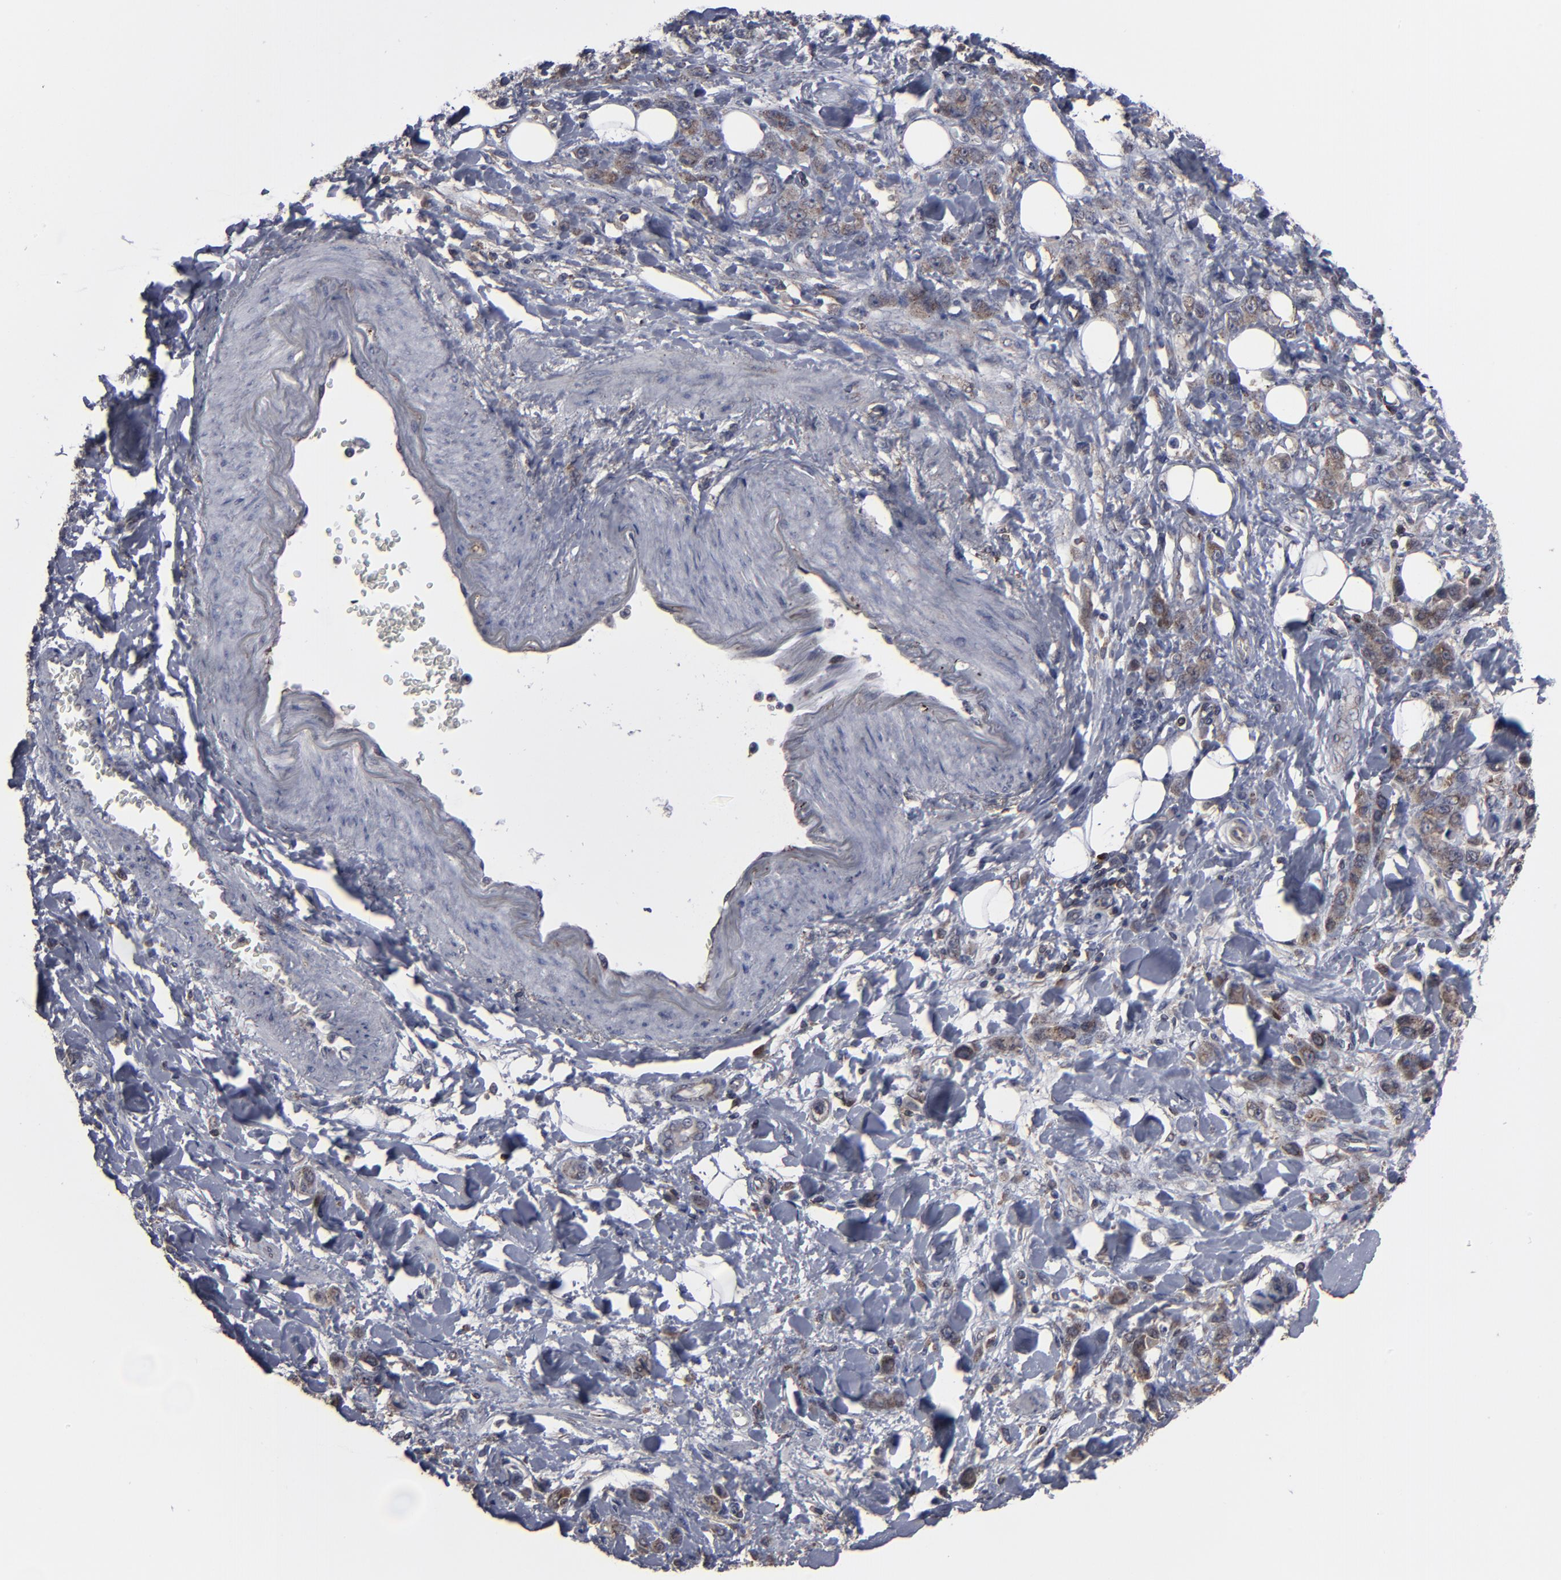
{"staining": {"intensity": "moderate", "quantity": ">75%", "location": "cytoplasmic/membranous"}, "tissue": "stomach cancer", "cell_type": "Tumor cells", "image_type": "cancer", "snomed": [{"axis": "morphology", "description": "Normal tissue, NOS"}, {"axis": "morphology", "description": "Adenocarcinoma, NOS"}, {"axis": "topography", "description": "Stomach"}], "caption": "Immunohistochemical staining of adenocarcinoma (stomach) demonstrates medium levels of moderate cytoplasmic/membranous protein positivity in about >75% of tumor cells. (Stains: DAB in brown, nuclei in blue, Microscopy: brightfield microscopy at high magnification).", "gene": "KIAA2026", "patient": {"sex": "male", "age": 82}}